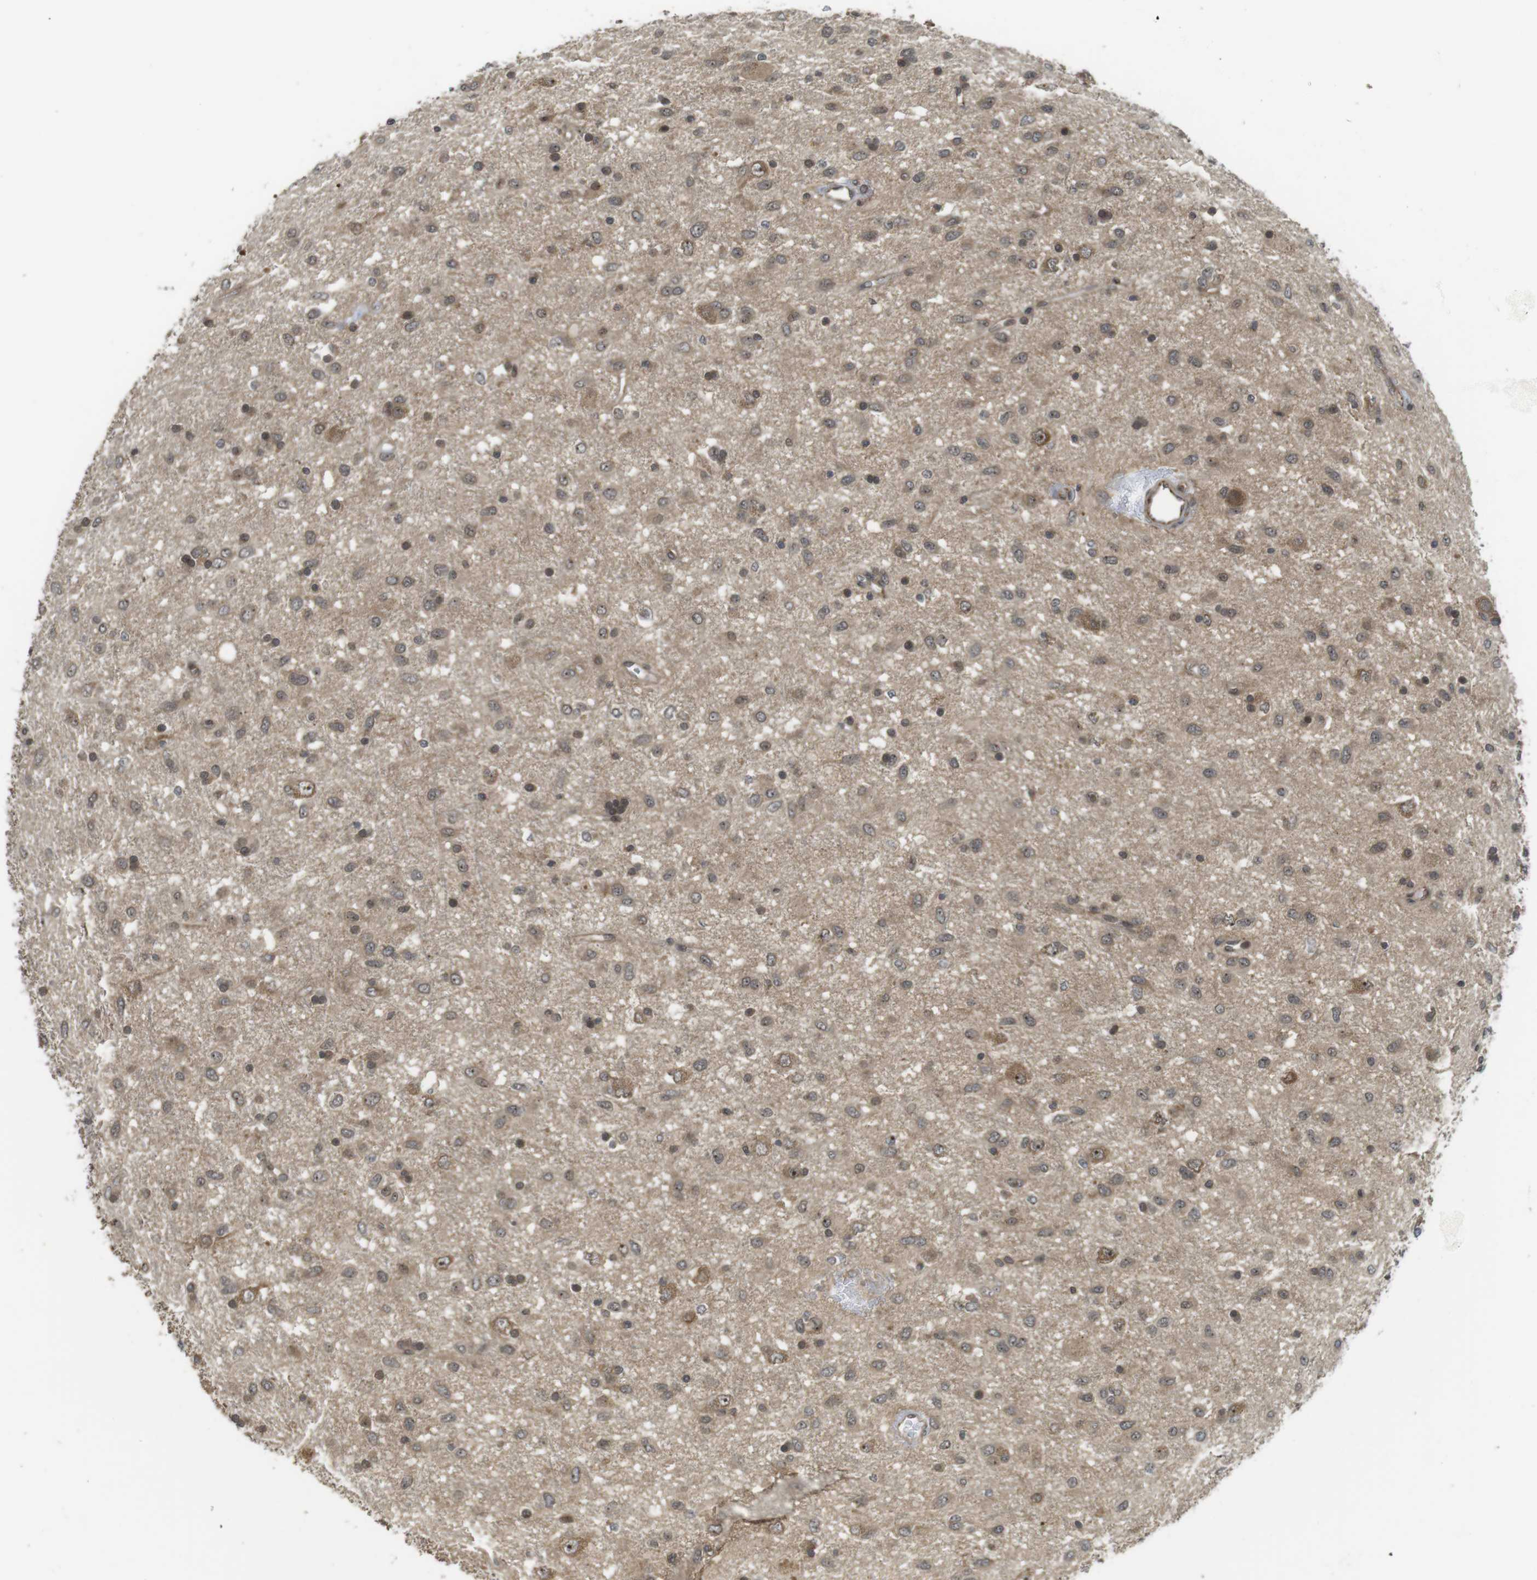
{"staining": {"intensity": "moderate", "quantity": "25%-75%", "location": "cytoplasmic/membranous,nuclear"}, "tissue": "glioma", "cell_type": "Tumor cells", "image_type": "cancer", "snomed": [{"axis": "morphology", "description": "Glioma, malignant, Low grade"}, {"axis": "topography", "description": "Brain"}], "caption": "Malignant low-grade glioma stained for a protein displays moderate cytoplasmic/membranous and nuclear positivity in tumor cells. (Brightfield microscopy of DAB IHC at high magnification).", "gene": "CC2D1A", "patient": {"sex": "male", "age": 77}}